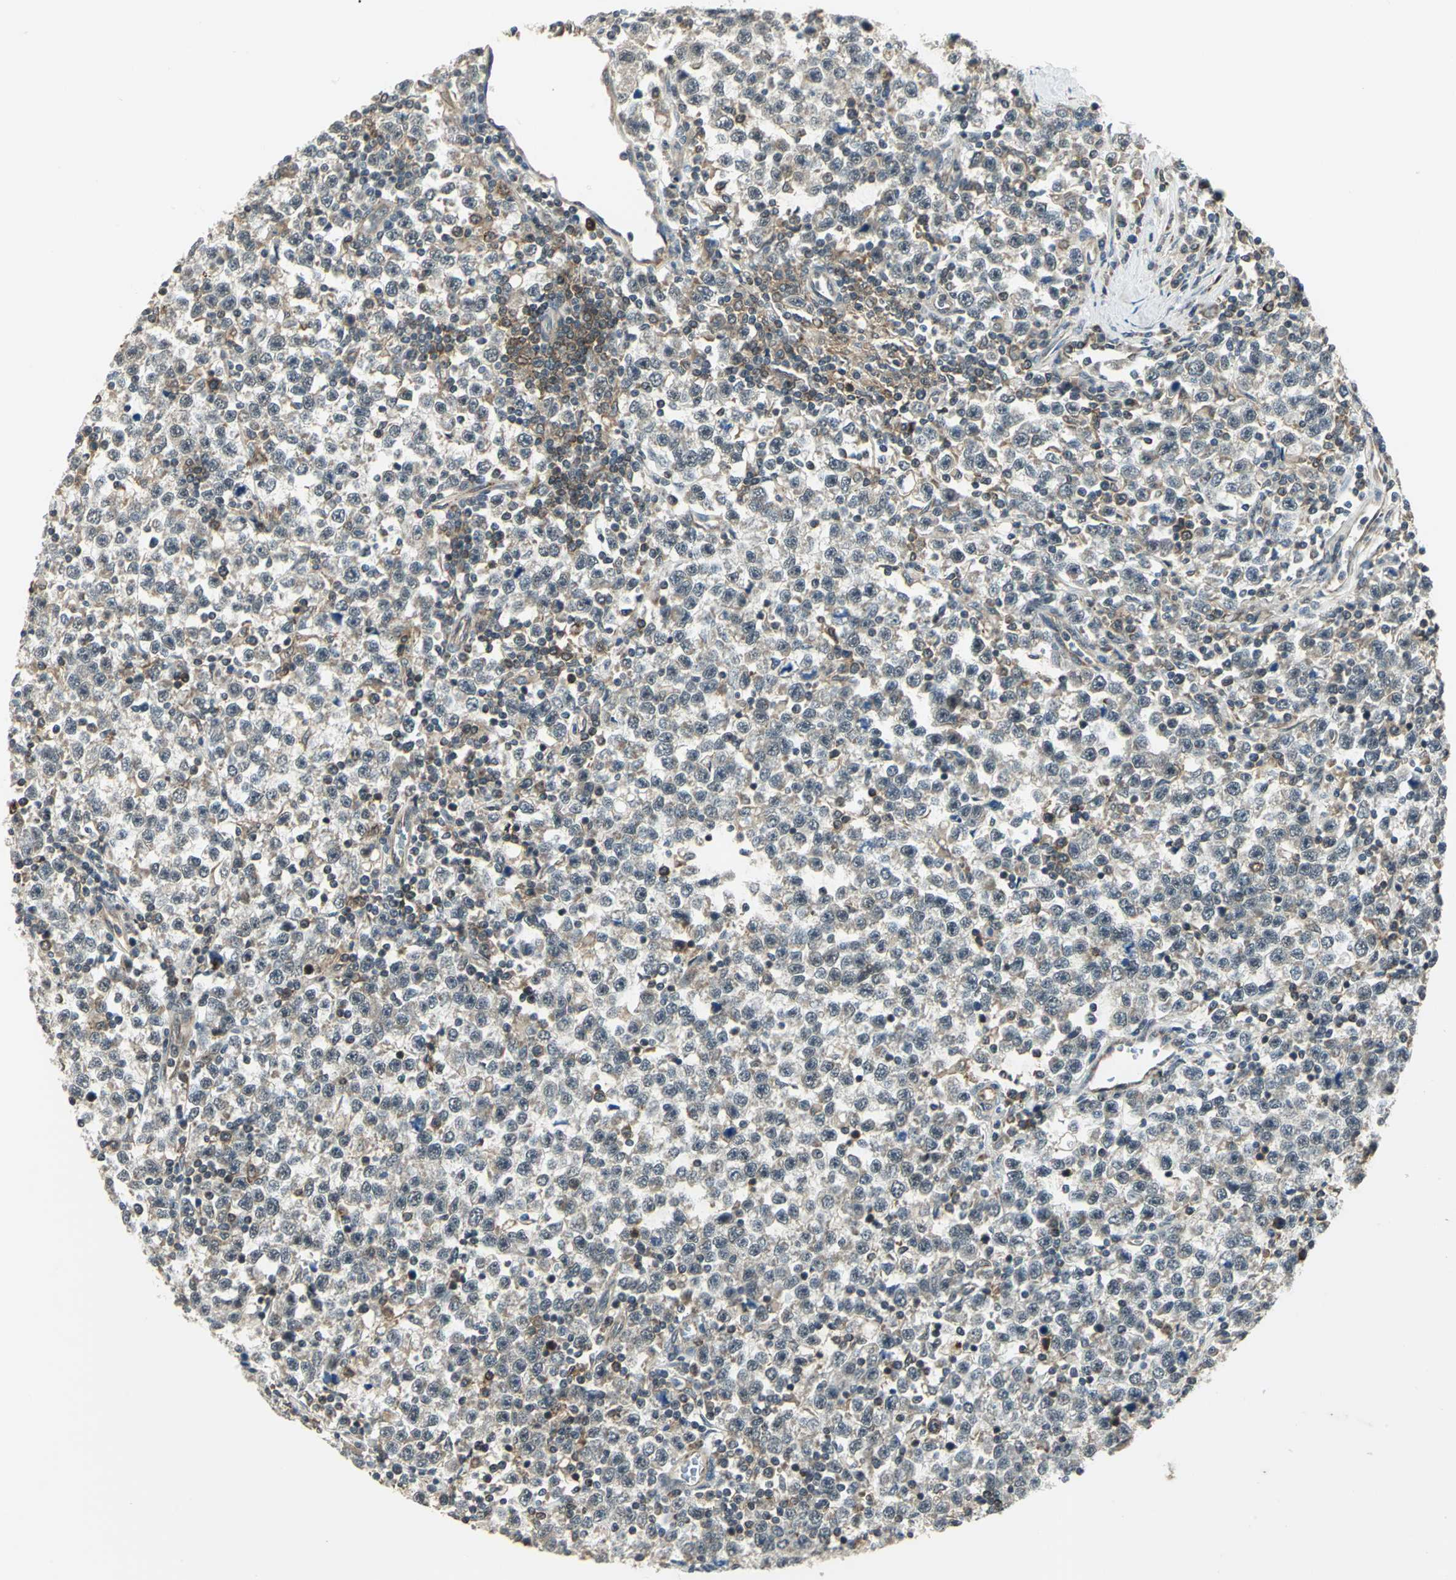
{"staining": {"intensity": "weak", "quantity": "25%-75%", "location": "cytoplasmic/membranous"}, "tissue": "testis cancer", "cell_type": "Tumor cells", "image_type": "cancer", "snomed": [{"axis": "morphology", "description": "Seminoma, NOS"}, {"axis": "topography", "description": "Testis"}], "caption": "Immunohistochemistry (IHC) histopathology image of neoplastic tissue: human testis cancer stained using immunohistochemistry (IHC) displays low levels of weak protein expression localized specifically in the cytoplasmic/membranous of tumor cells, appearing as a cytoplasmic/membranous brown color.", "gene": "PLAGL2", "patient": {"sex": "male", "age": 43}}